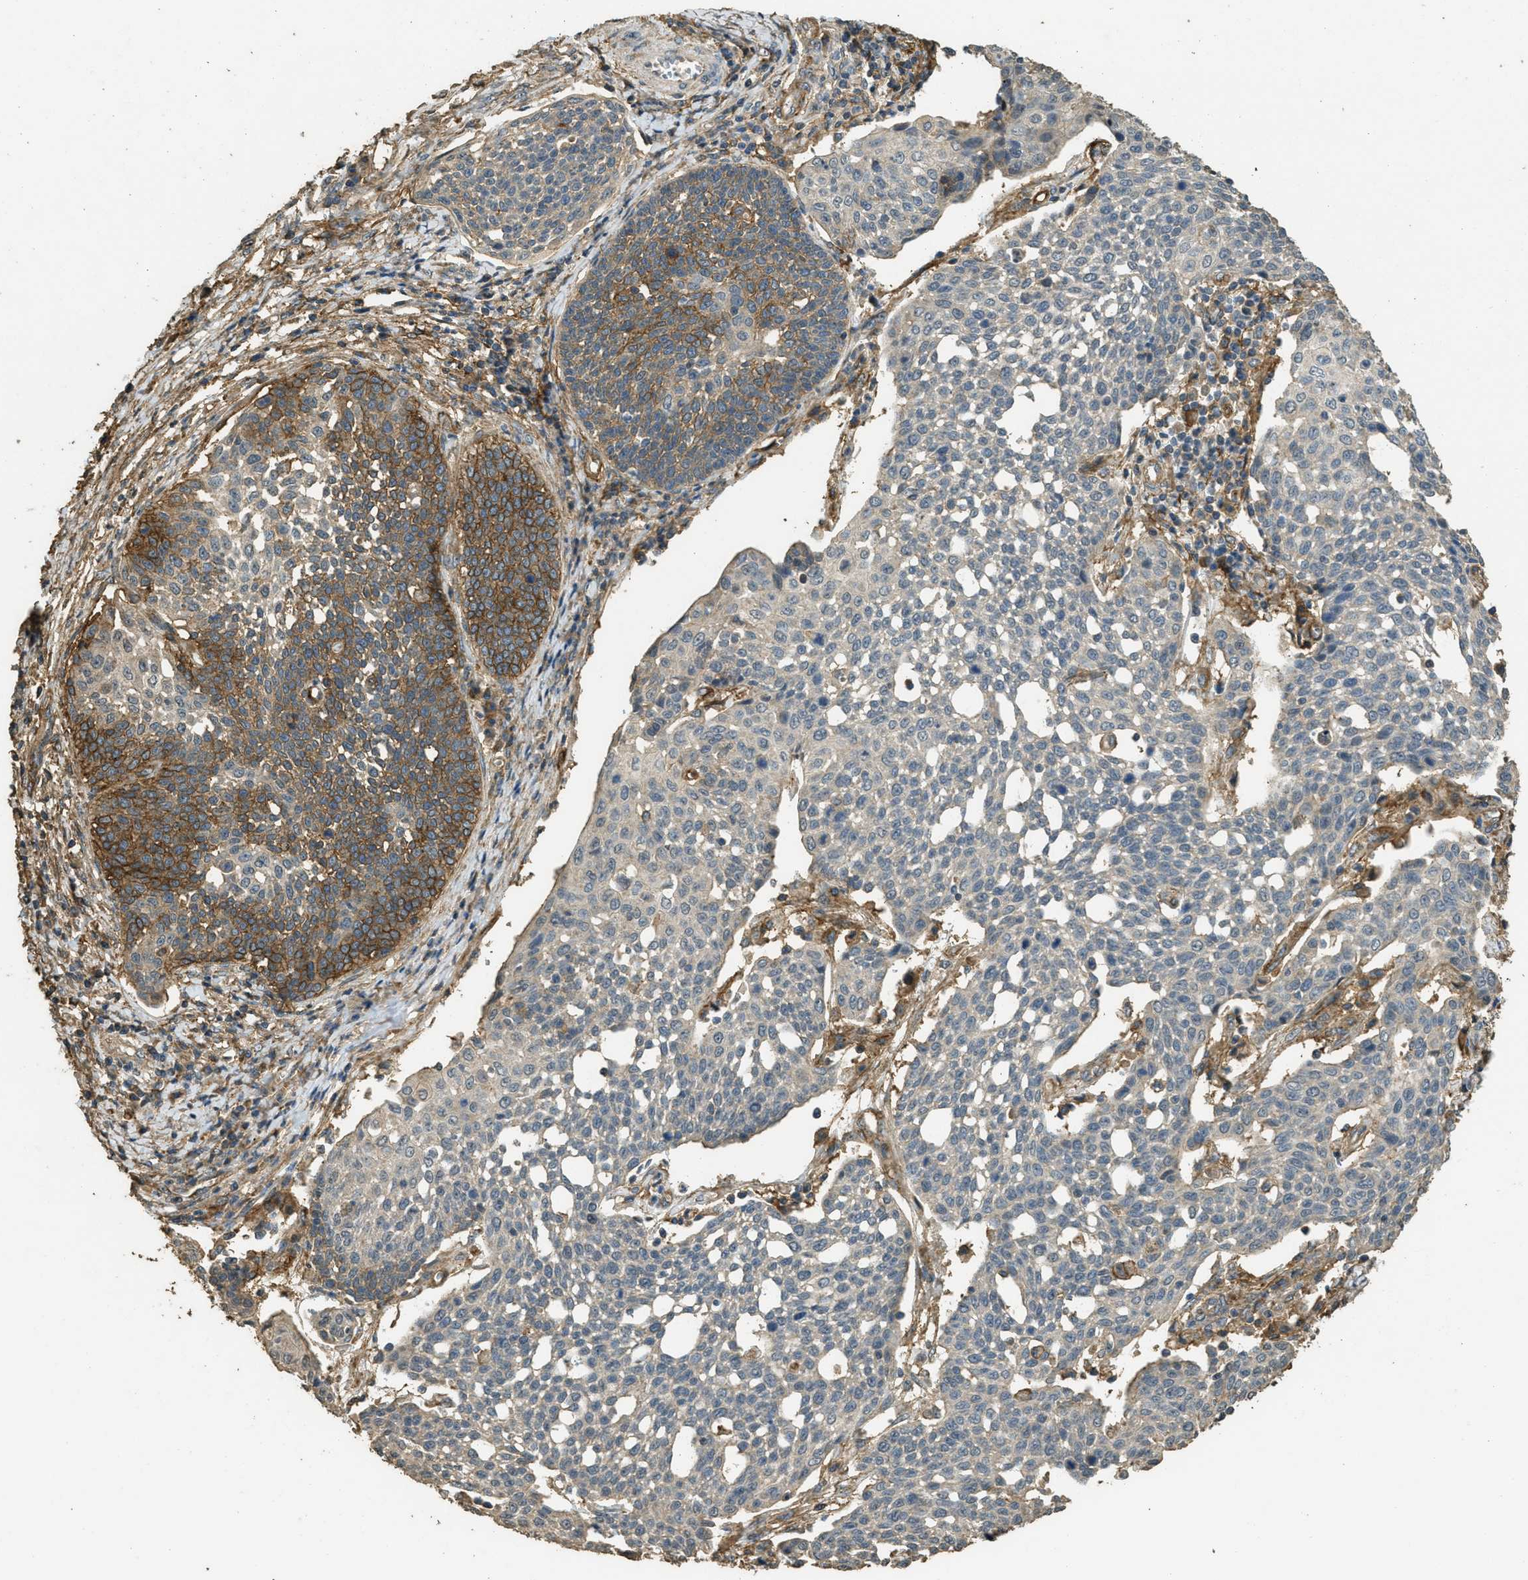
{"staining": {"intensity": "moderate", "quantity": "<25%", "location": "cytoplasmic/membranous"}, "tissue": "cervical cancer", "cell_type": "Tumor cells", "image_type": "cancer", "snomed": [{"axis": "morphology", "description": "Squamous cell carcinoma, NOS"}, {"axis": "topography", "description": "Cervix"}], "caption": "The immunohistochemical stain highlights moderate cytoplasmic/membranous staining in tumor cells of cervical cancer (squamous cell carcinoma) tissue.", "gene": "CD276", "patient": {"sex": "female", "age": 34}}